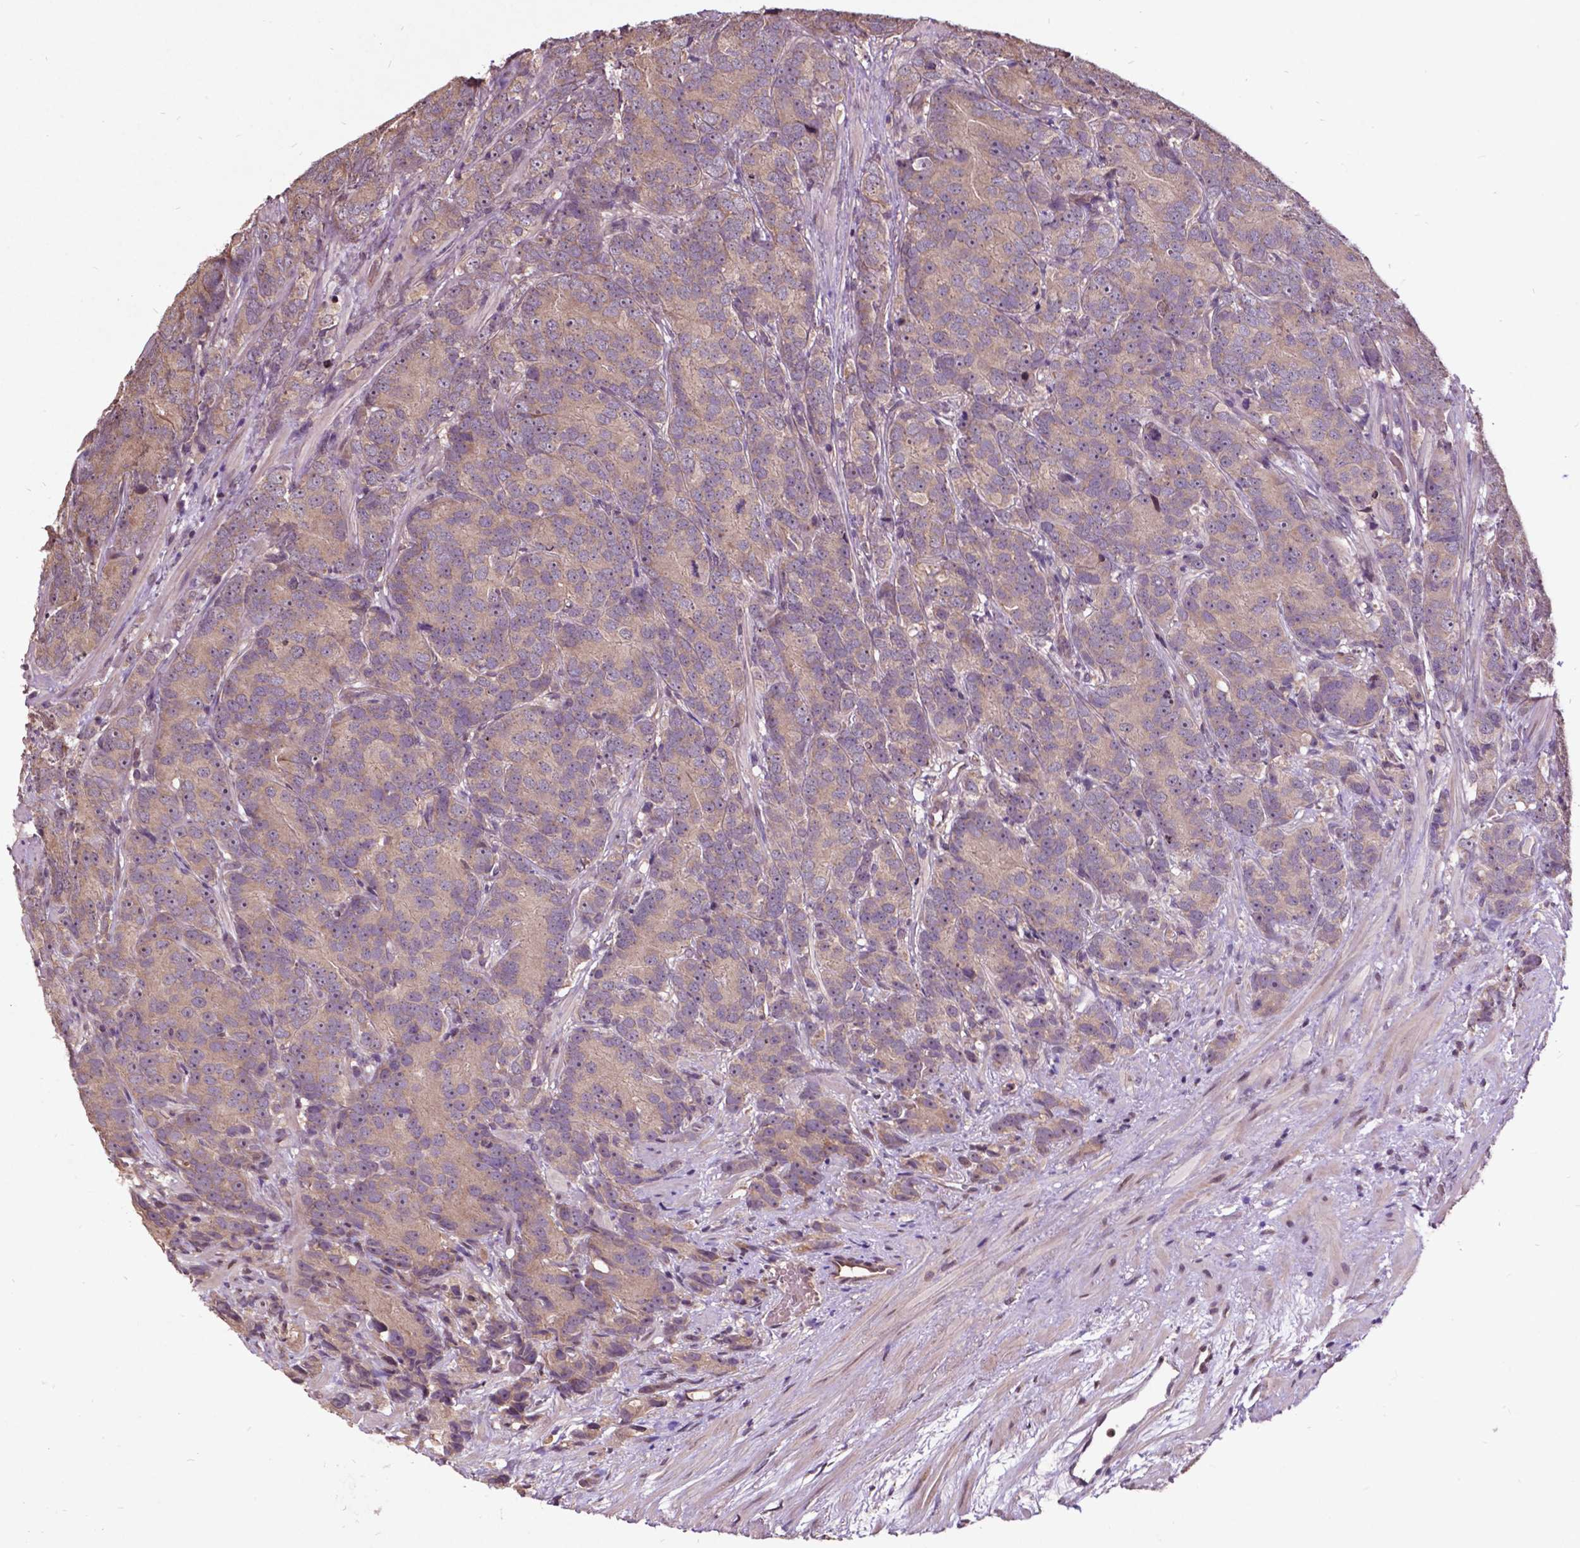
{"staining": {"intensity": "negative", "quantity": "none", "location": "none"}, "tissue": "prostate cancer", "cell_type": "Tumor cells", "image_type": "cancer", "snomed": [{"axis": "morphology", "description": "Adenocarcinoma, High grade"}, {"axis": "topography", "description": "Prostate"}], "caption": "This image is of adenocarcinoma (high-grade) (prostate) stained with immunohistochemistry (IHC) to label a protein in brown with the nuclei are counter-stained blue. There is no positivity in tumor cells.", "gene": "AP1S3", "patient": {"sex": "male", "age": 90}}